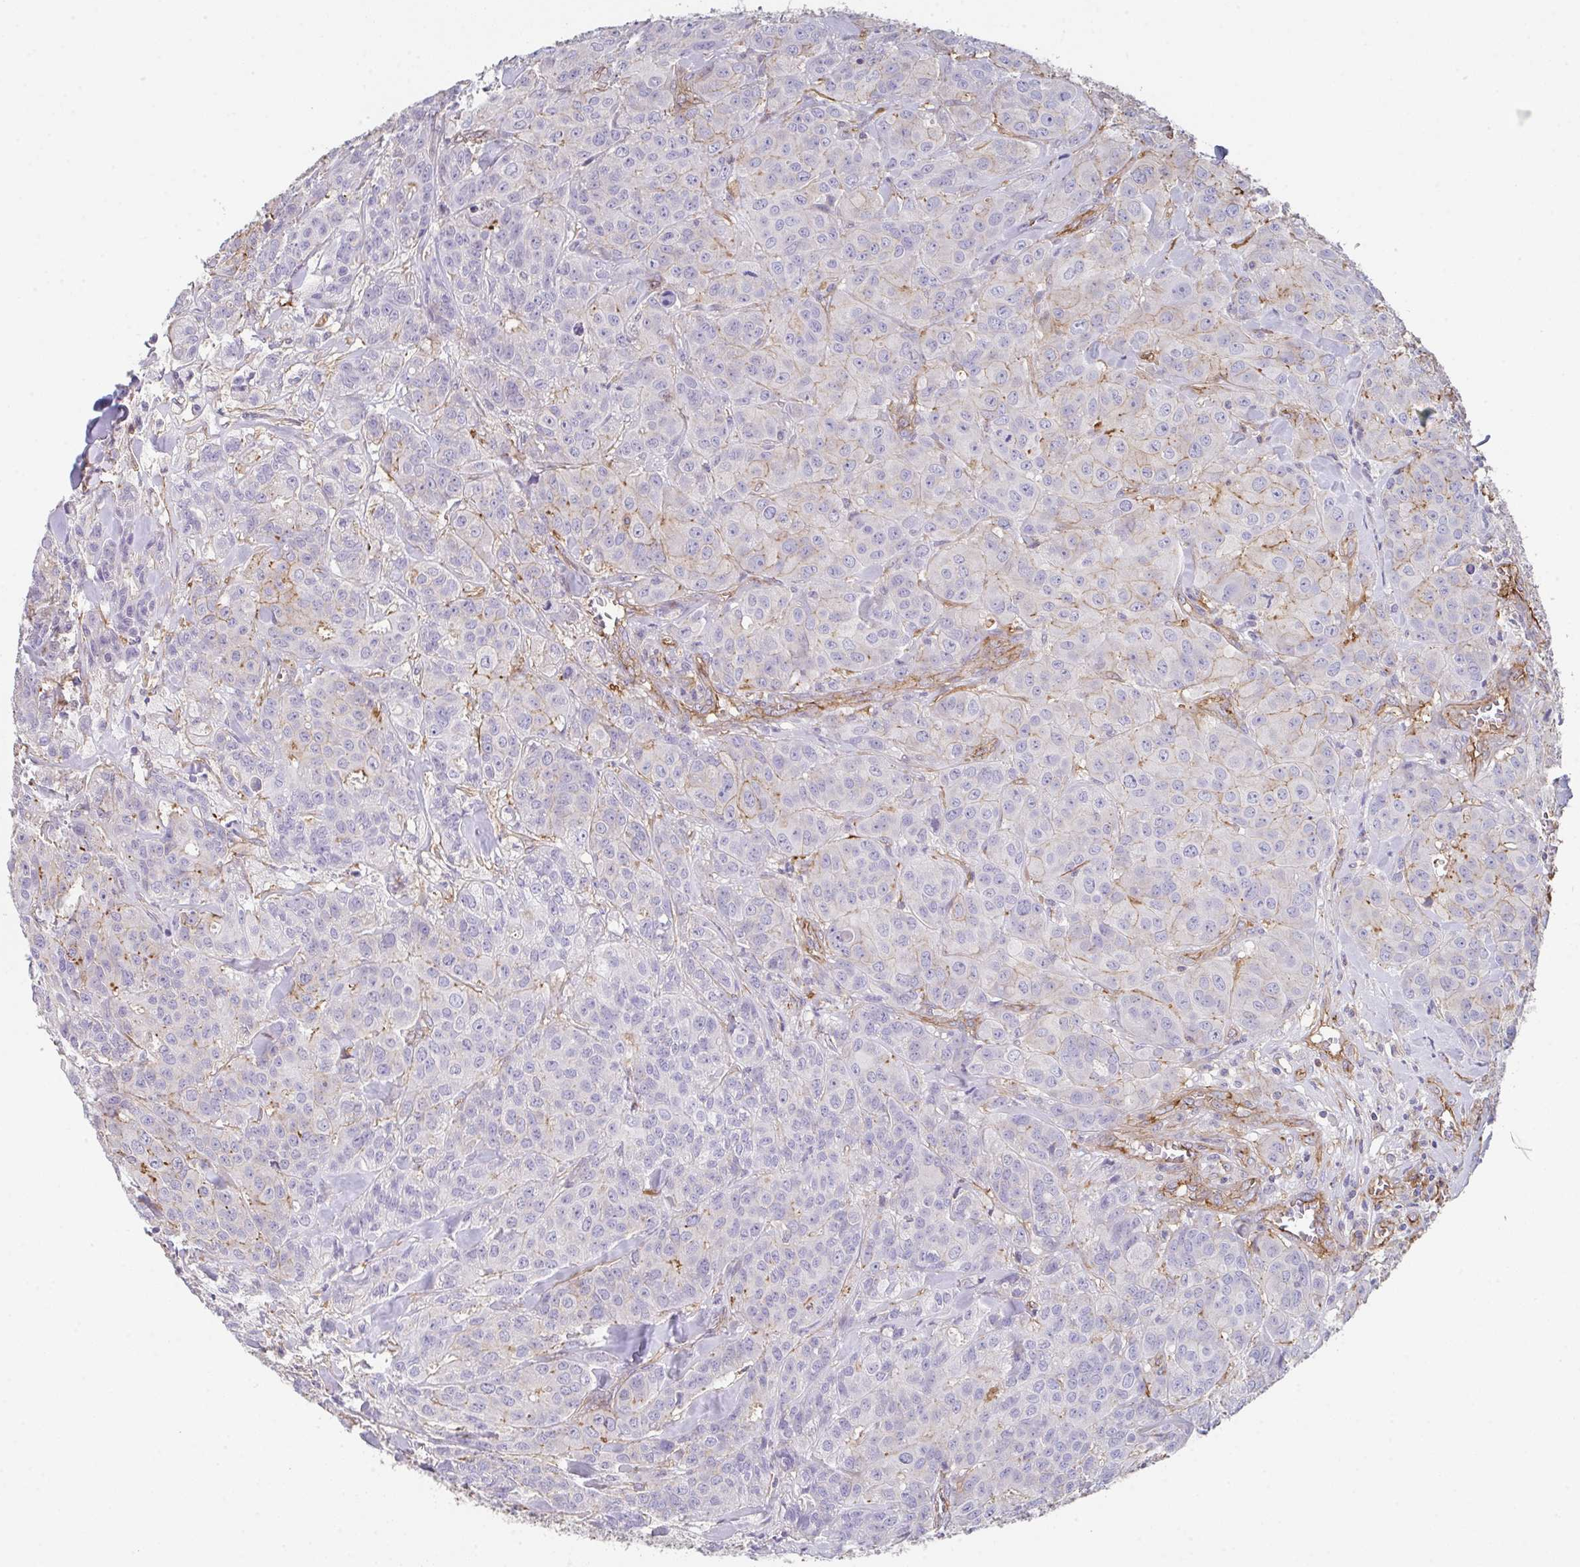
{"staining": {"intensity": "negative", "quantity": "none", "location": "none"}, "tissue": "breast cancer", "cell_type": "Tumor cells", "image_type": "cancer", "snomed": [{"axis": "morphology", "description": "Normal tissue, NOS"}, {"axis": "morphology", "description": "Duct carcinoma"}, {"axis": "topography", "description": "Breast"}], "caption": "IHC histopathology image of neoplastic tissue: breast cancer (infiltrating ductal carcinoma) stained with DAB shows no significant protein expression in tumor cells. (DAB immunohistochemistry, high magnification).", "gene": "DBN1", "patient": {"sex": "female", "age": 43}}